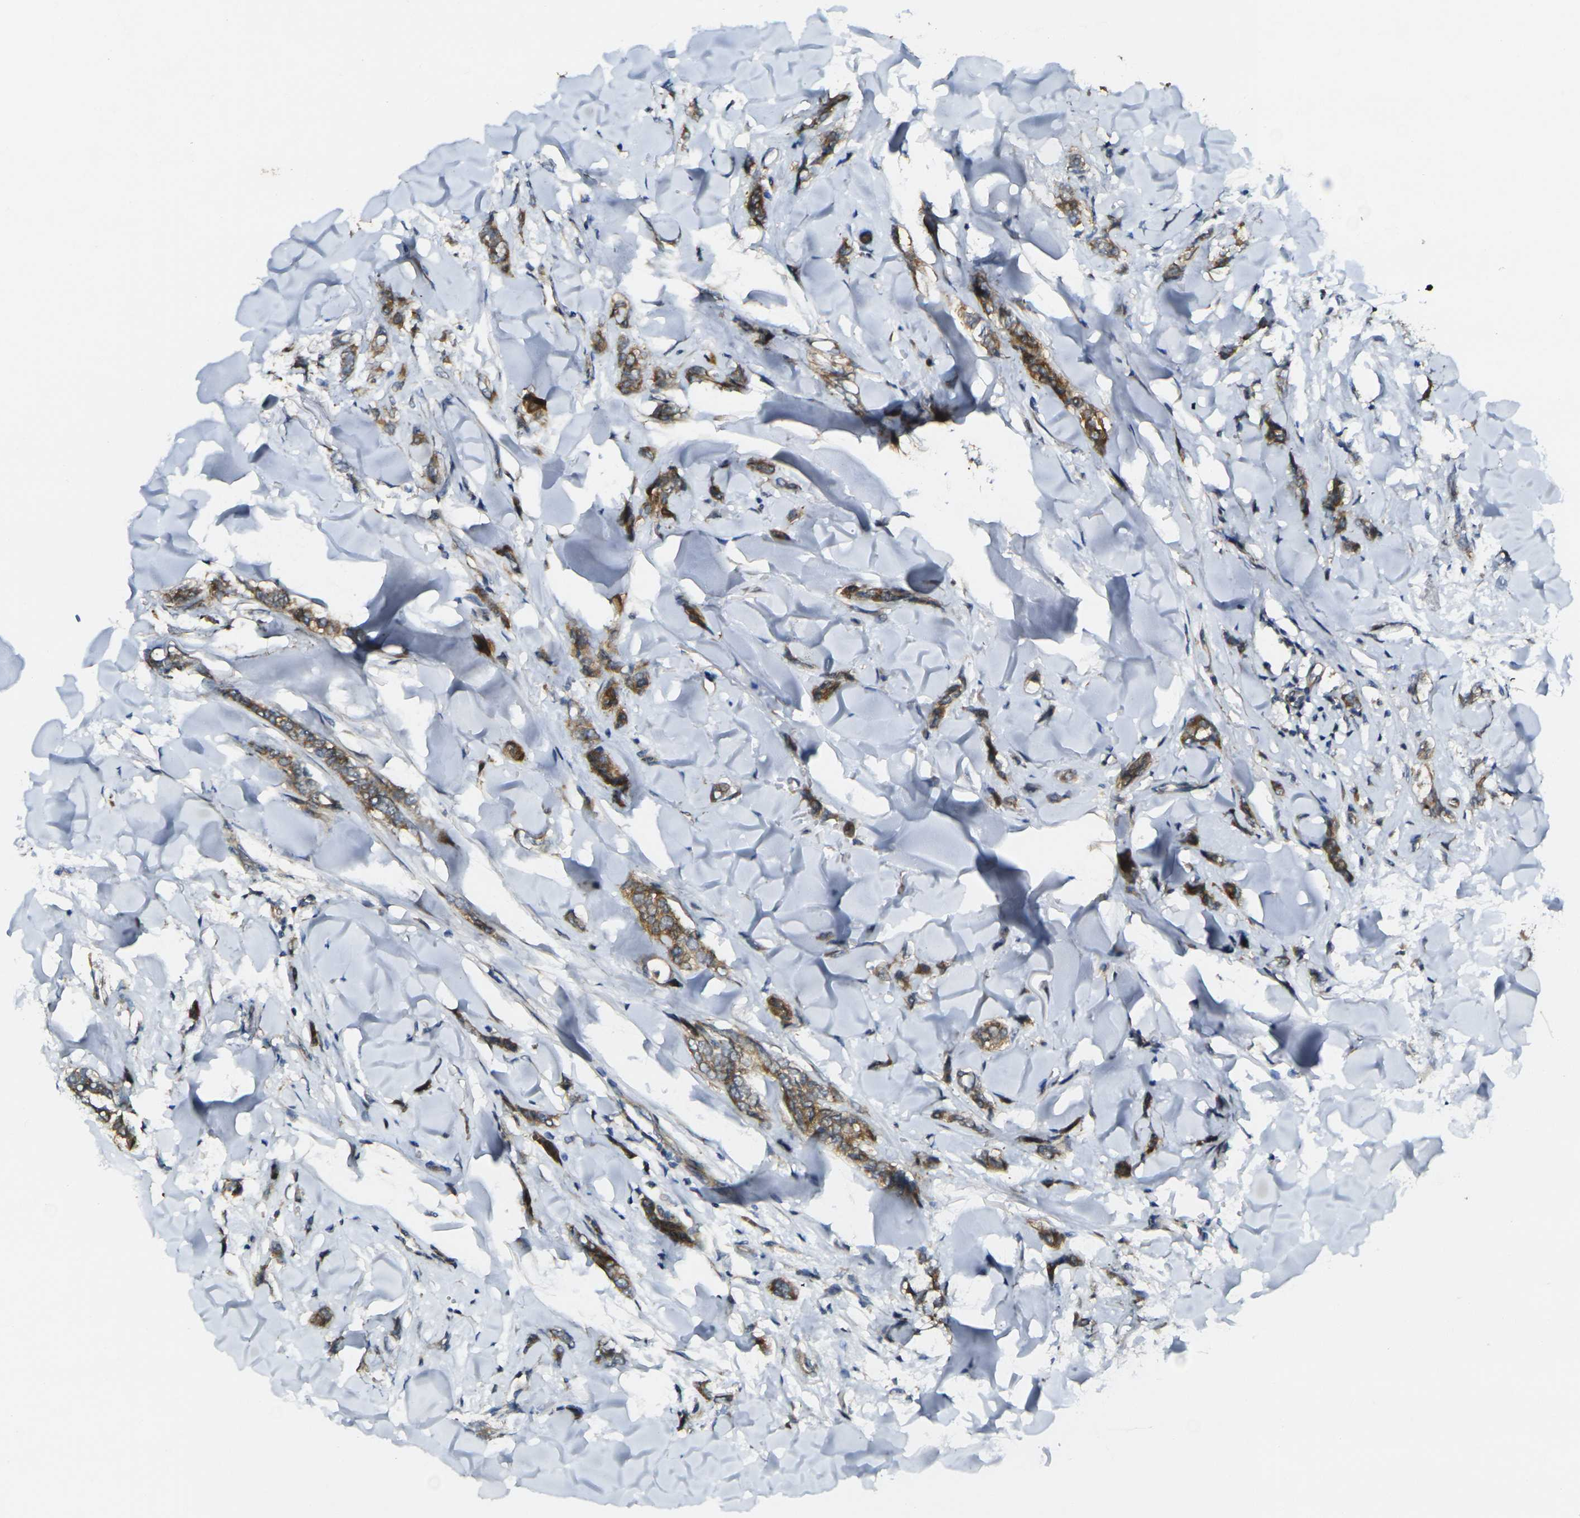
{"staining": {"intensity": "moderate", "quantity": ">75%", "location": "cytoplasmic/membranous"}, "tissue": "breast cancer", "cell_type": "Tumor cells", "image_type": "cancer", "snomed": [{"axis": "morphology", "description": "Lobular carcinoma"}, {"axis": "topography", "description": "Skin"}, {"axis": "topography", "description": "Breast"}], "caption": "Tumor cells exhibit medium levels of moderate cytoplasmic/membranous positivity in approximately >75% of cells in human breast cancer.", "gene": "GNA12", "patient": {"sex": "female", "age": 46}}